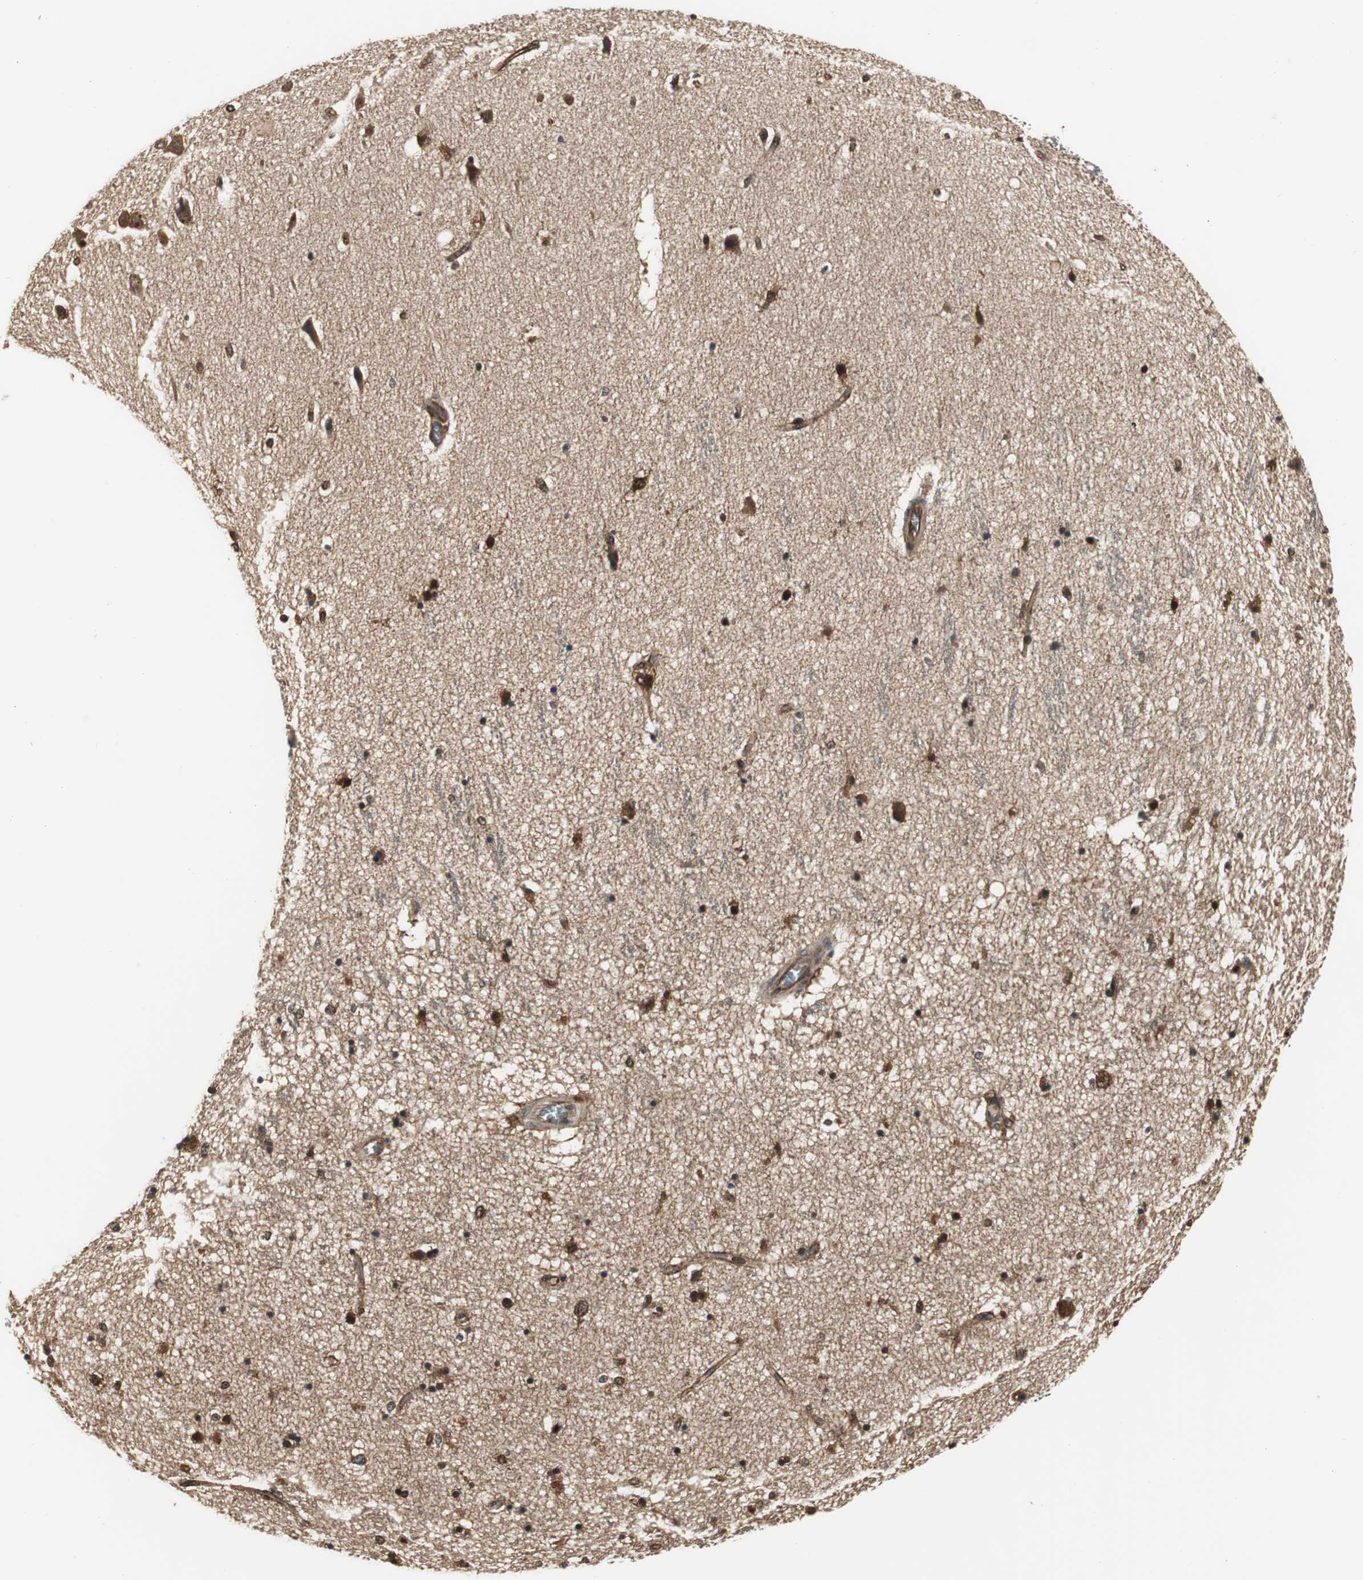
{"staining": {"intensity": "strong", "quantity": "25%-75%", "location": "cytoplasmic/membranous"}, "tissue": "hippocampus", "cell_type": "Glial cells", "image_type": "normal", "snomed": [{"axis": "morphology", "description": "Normal tissue, NOS"}, {"axis": "topography", "description": "Hippocampus"}], "caption": "Hippocampus stained with DAB immunohistochemistry (IHC) shows high levels of strong cytoplasmic/membranous positivity in about 25%-75% of glial cells. The protein of interest is stained brown, and the nuclei are stained in blue (DAB IHC with brightfield microscopy, high magnification).", "gene": "PTPN11", "patient": {"sex": "female", "age": 54}}